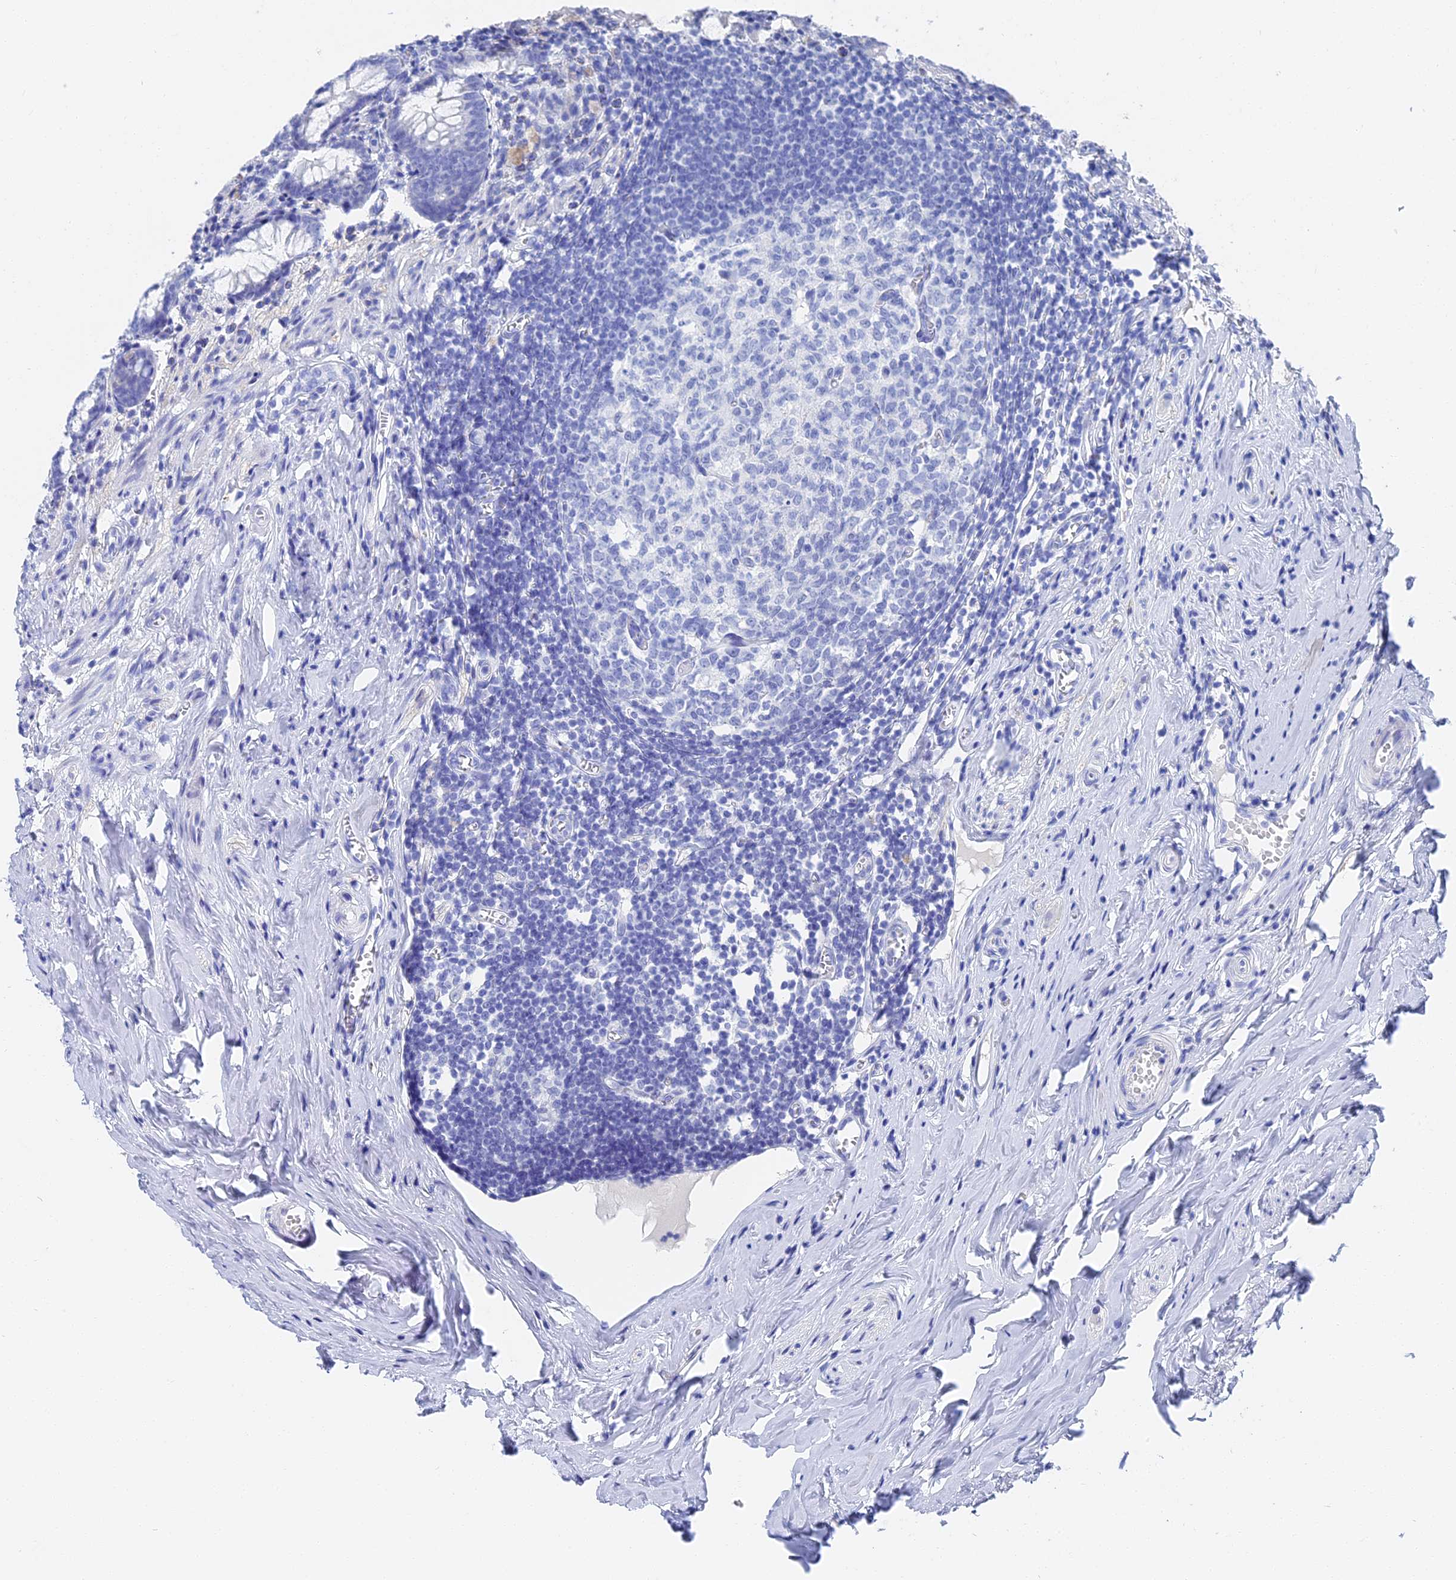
{"staining": {"intensity": "negative", "quantity": "none", "location": "none"}, "tissue": "appendix", "cell_type": "Glandular cells", "image_type": "normal", "snomed": [{"axis": "morphology", "description": "Normal tissue, NOS"}, {"axis": "topography", "description": "Appendix"}], "caption": "Histopathology image shows no significant protein expression in glandular cells of normal appendix. (DAB IHC visualized using brightfield microscopy, high magnification).", "gene": "VPS33B", "patient": {"sex": "female", "age": 51}}